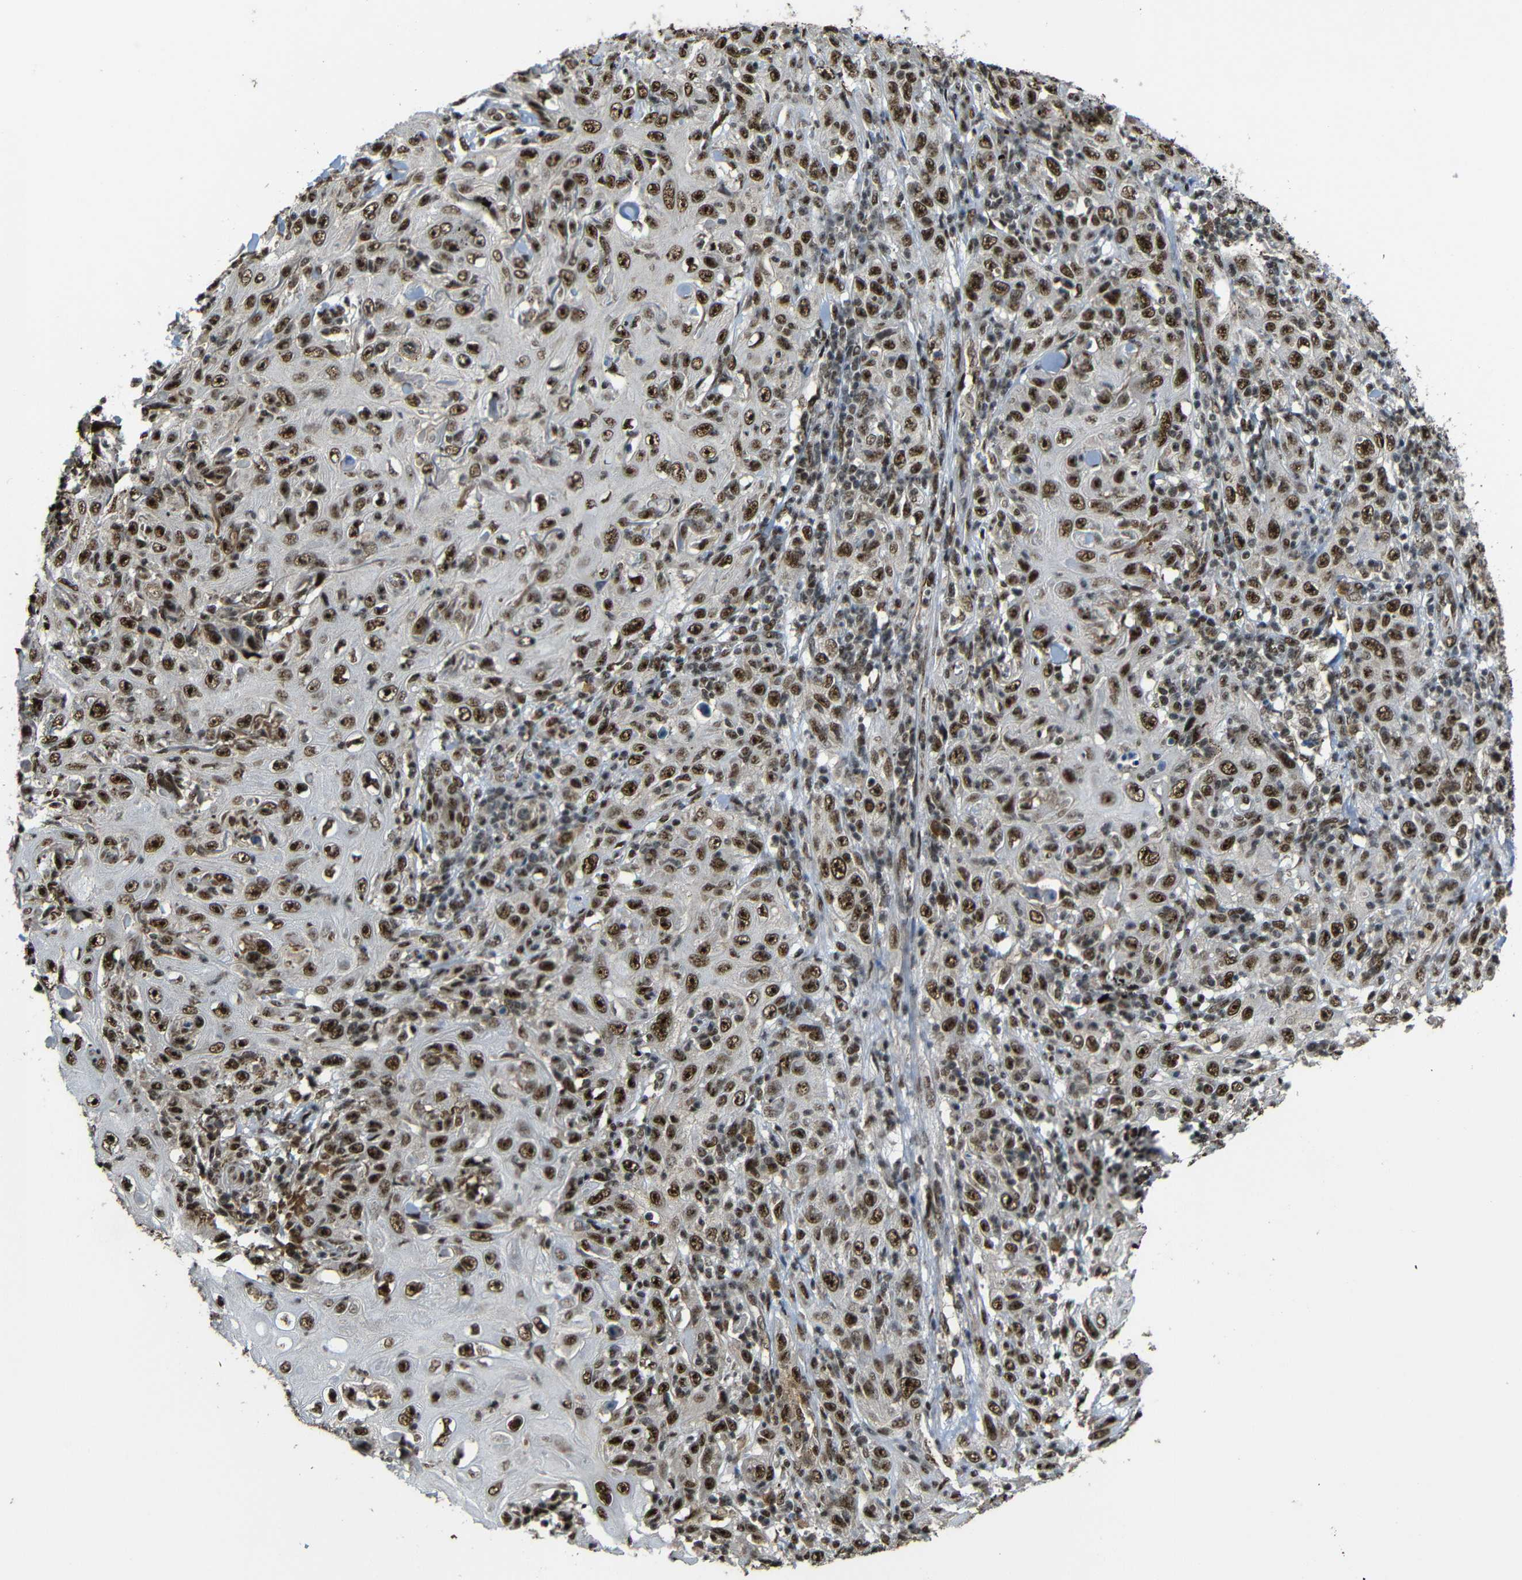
{"staining": {"intensity": "moderate", "quantity": ">75%", "location": "cytoplasmic/membranous,nuclear"}, "tissue": "skin cancer", "cell_type": "Tumor cells", "image_type": "cancer", "snomed": [{"axis": "morphology", "description": "Squamous cell carcinoma, NOS"}, {"axis": "topography", "description": "Skin"}], "caption": "Skin squamous cell carcinoma stained with a brown dye shows moderate cytoplasmic/membranous and nuclear positive staining in approximately >75% of tumor cells.", "gene": "TCF7L2", "patient": {"sex": "female", "age": 88}}